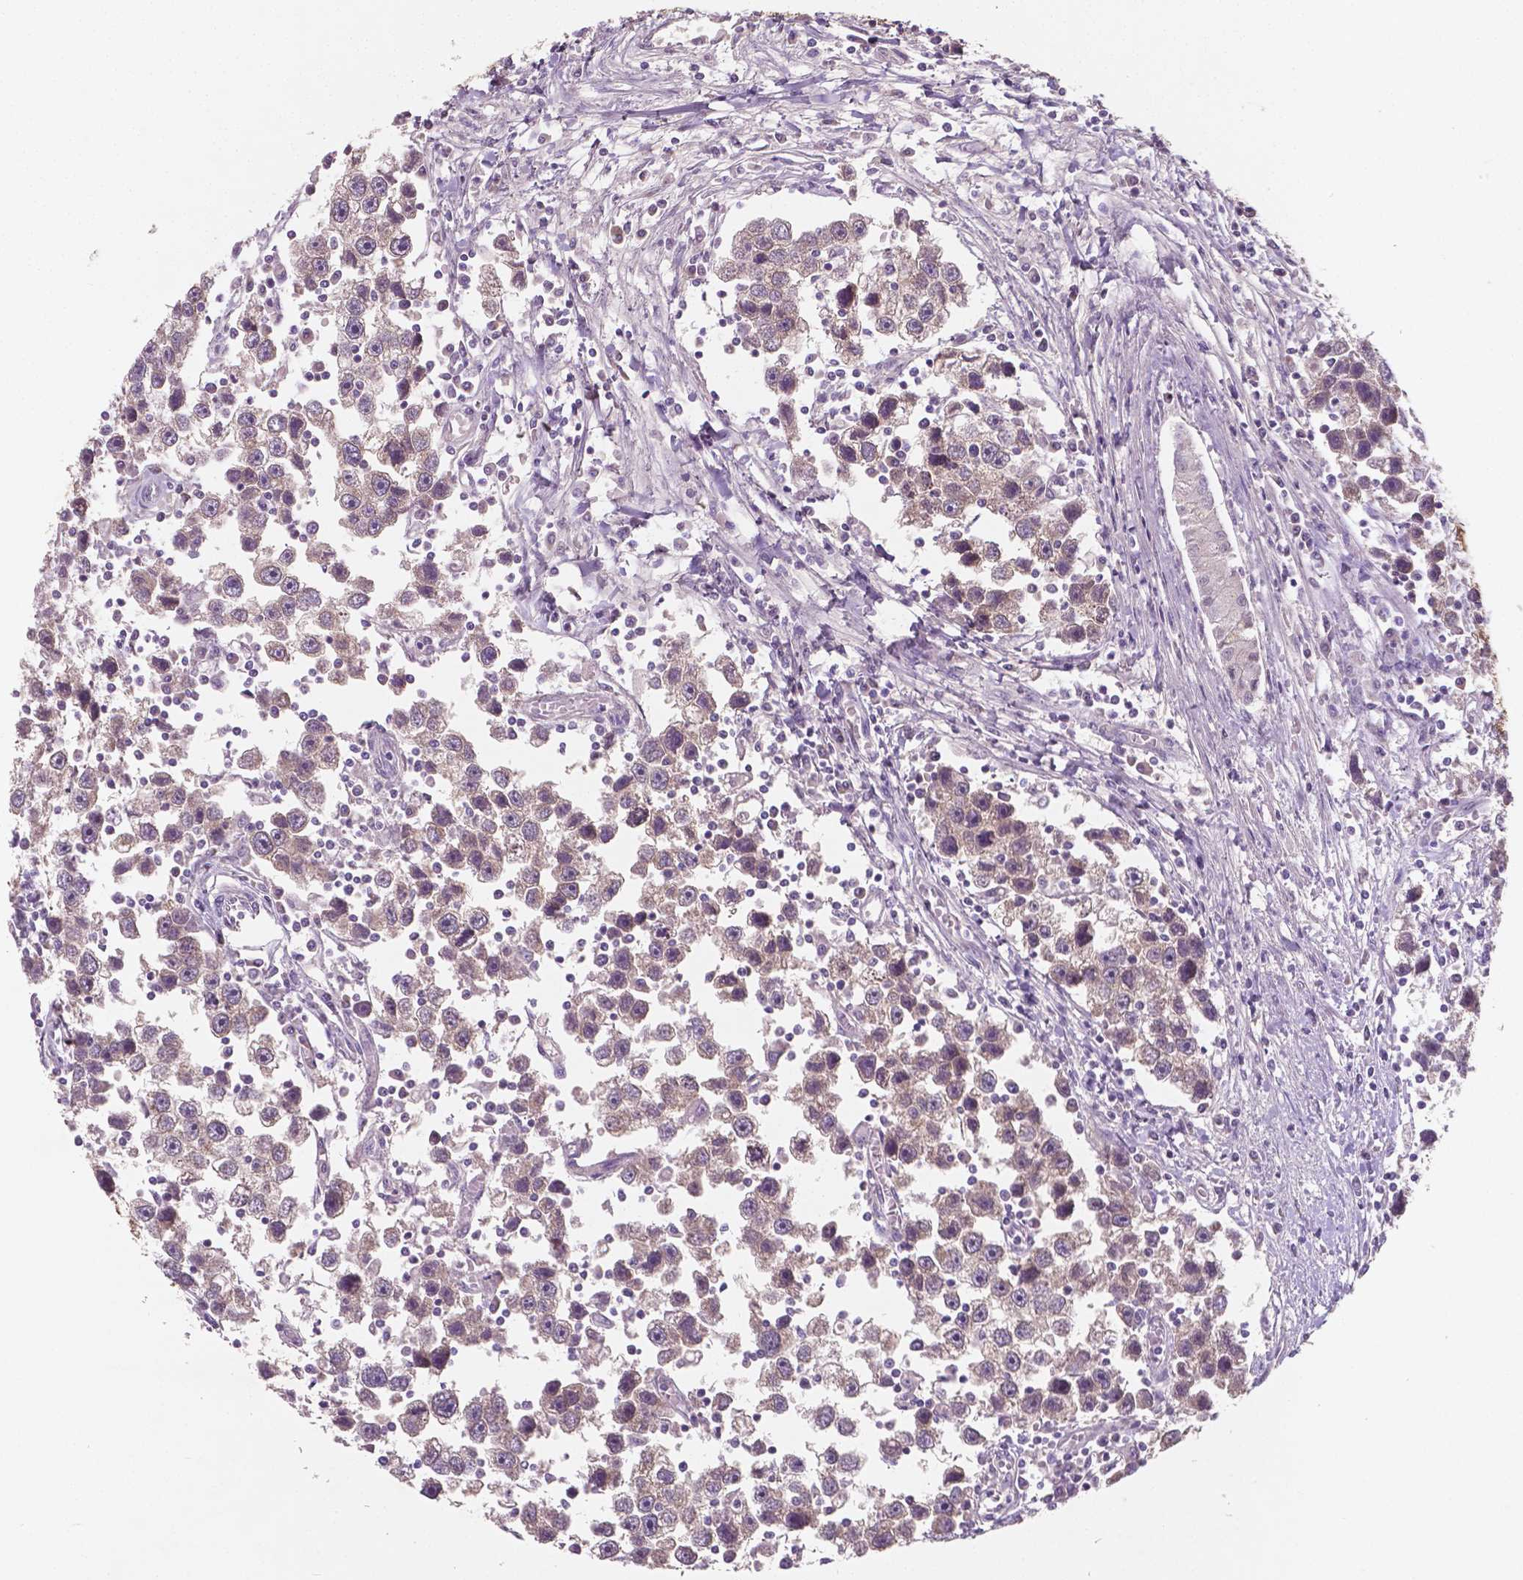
{"staining": {"intensity": "weak", "quantity": "25%-75%", "location": "cytoplasmic/membranous"}, "tissue": "testis cancer", "cell_type": "Tumor cells", "image_type": "cancer", "snomed": [{"axis": "morphology", "description": "Seminoma, NOS"}, {"axis": "topography", "description": "Testis"}], "caption": "This image displays immunohistochemistry (IHC) staining of testis seminoma, with low weak cytoplasmic/membranous positivity in approximately 25%-75% of tumor cells.", "gene": "LSM14B", "patient": {"sex": "male", "age": 30}}